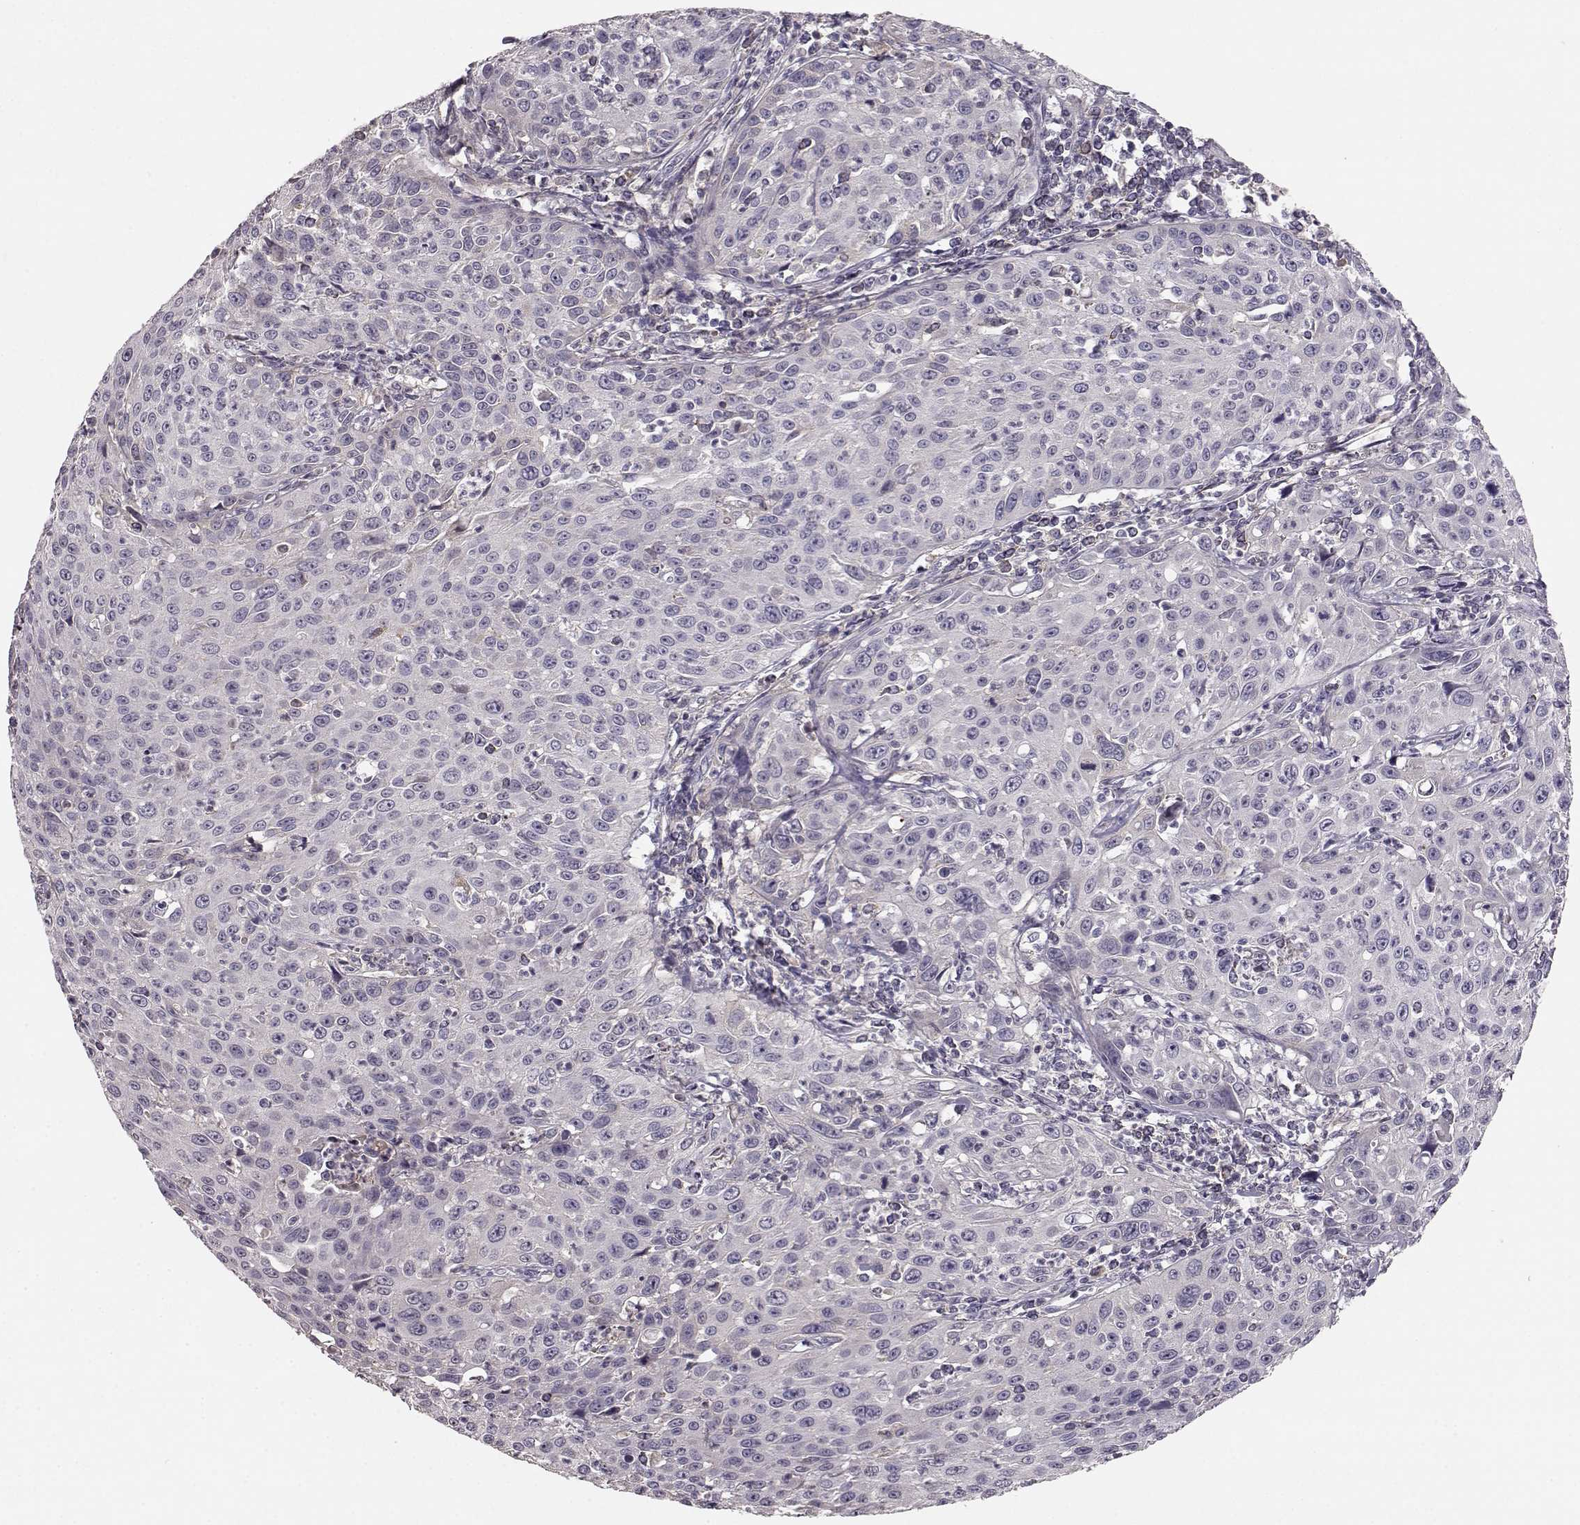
{"staining": {"intensity": "negative", "quantity": "none", "location": "none"}, "tissue": "cervical cancer", "cell_type": "Tumor cells", "image_type": "cancer", "snomed": [{"axis": "morphology", "description": "Squamous cell carcinoma, NOS"}, {"axis": "topography", "description": "Cervix"}], "caption": "Tumor cells show no significant protein positivity in squamous cell carcinoma (cervical). Nuclei are stained in blue.", "gene": "YJEFN3", "patient": {"sex": "female", "age": 26}}